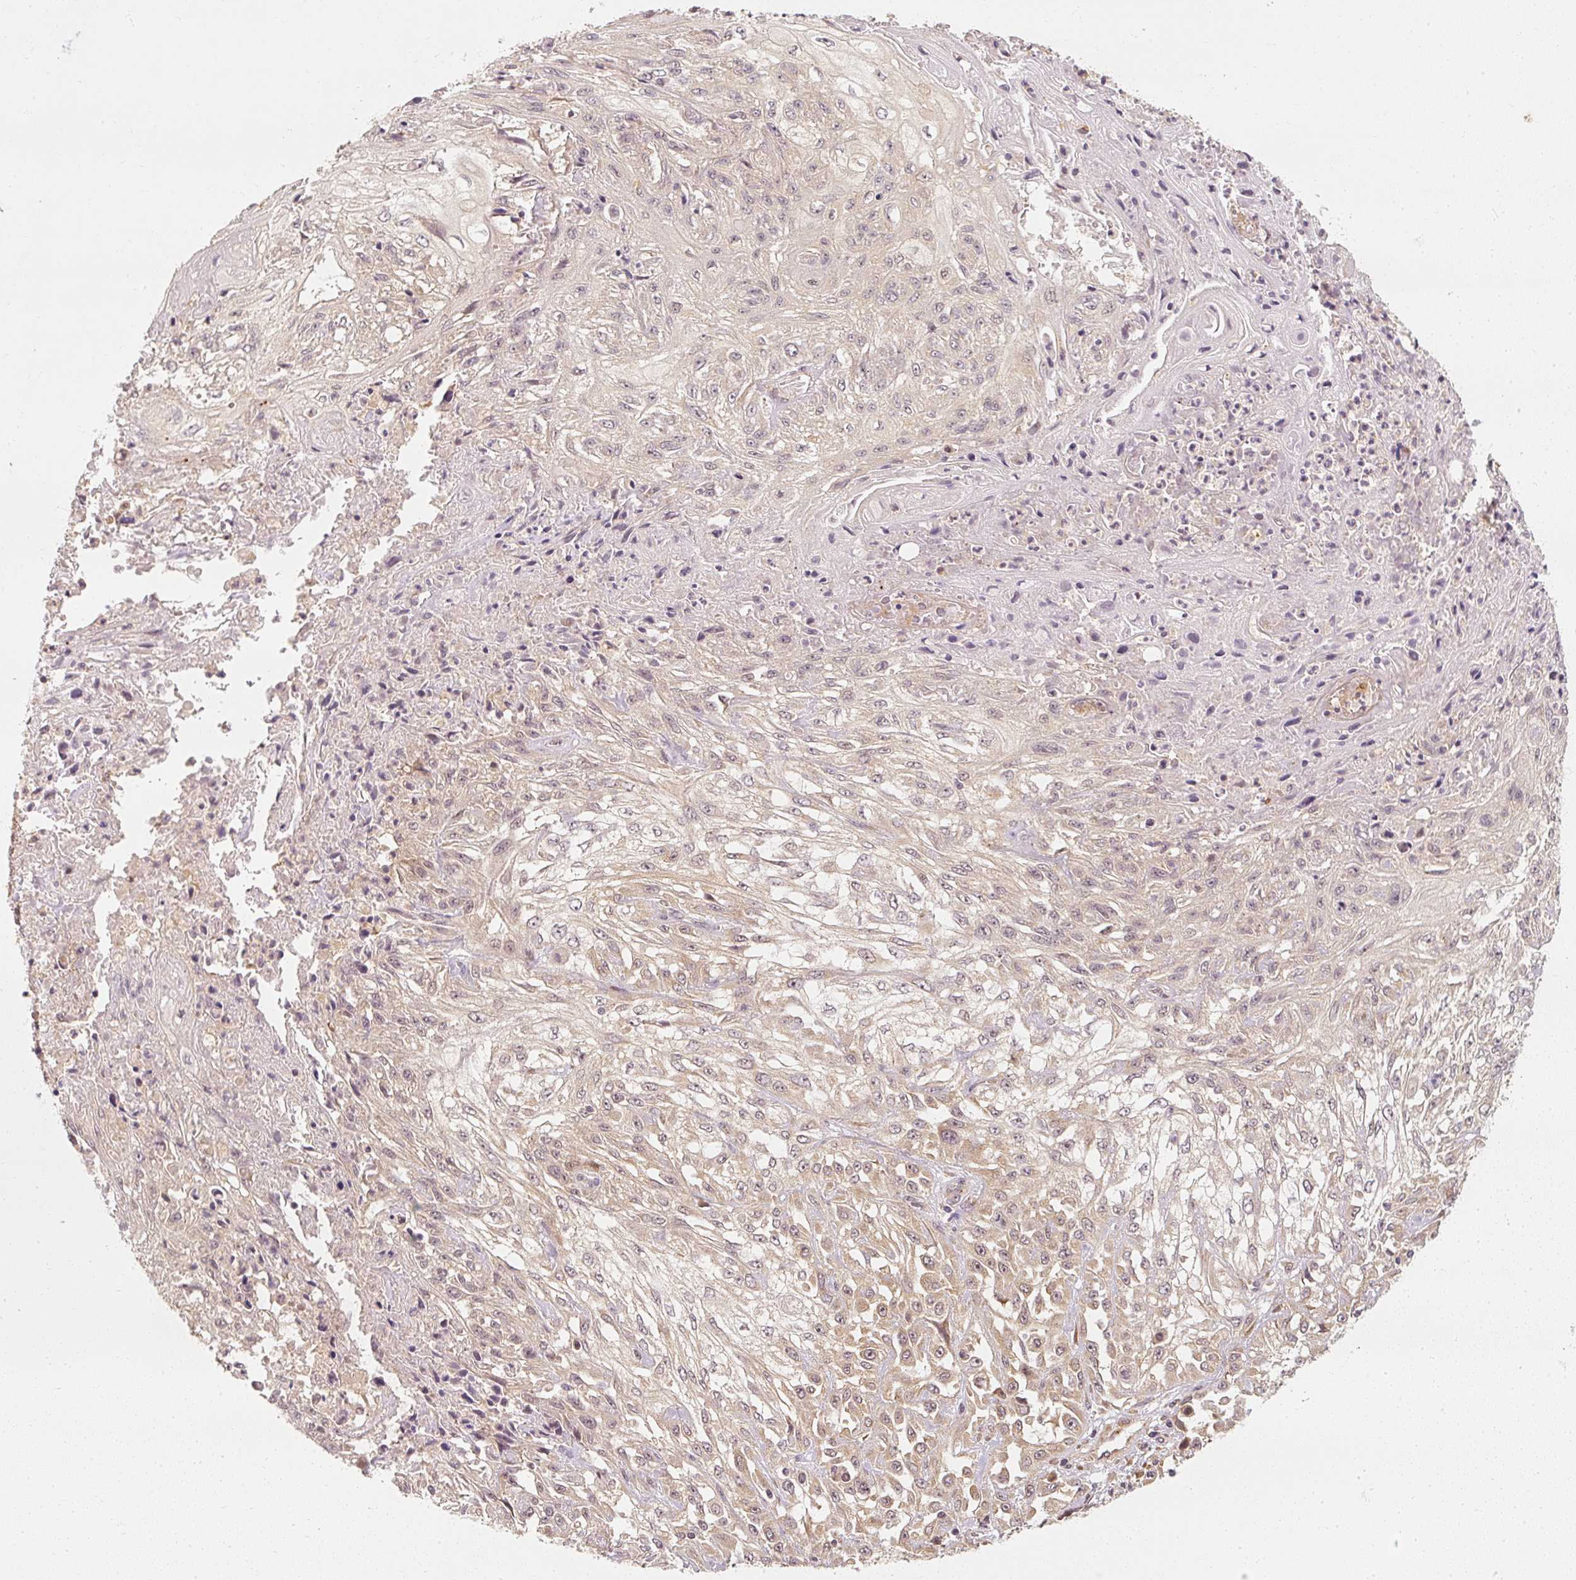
{"staining": {"intensity": "weak", "quantity": "25%-75%", "location": "cytoplasmic/membranous"}, "tissue": "skin cancer", "cell_type": "Tumor cells", "image_type": "cancer", "snomed": [{"axis": "morphology", "description": "Squamous cell carcinoma, NOS"}, {"axis": "morphology", "description": "Squamous cell carcinoma, metastatic, NOS"}, {"axis": "topography", "description": "Skin"}, {"axis": "topography", "description": "Lymph node"}], "caption": "Immunohistochemical staining of squamous cell carcinoma (skin) shows low levels of weak cytoplasmic/membranous staining in about 25%-75% of tumor cells. The protein is stained brown, and the nuclei are stained in blue (DAB IHC with brightfield microscopy, high magnification).", "gene": "EEF1A2", "patient": {"sex": "male", "age": 75}}